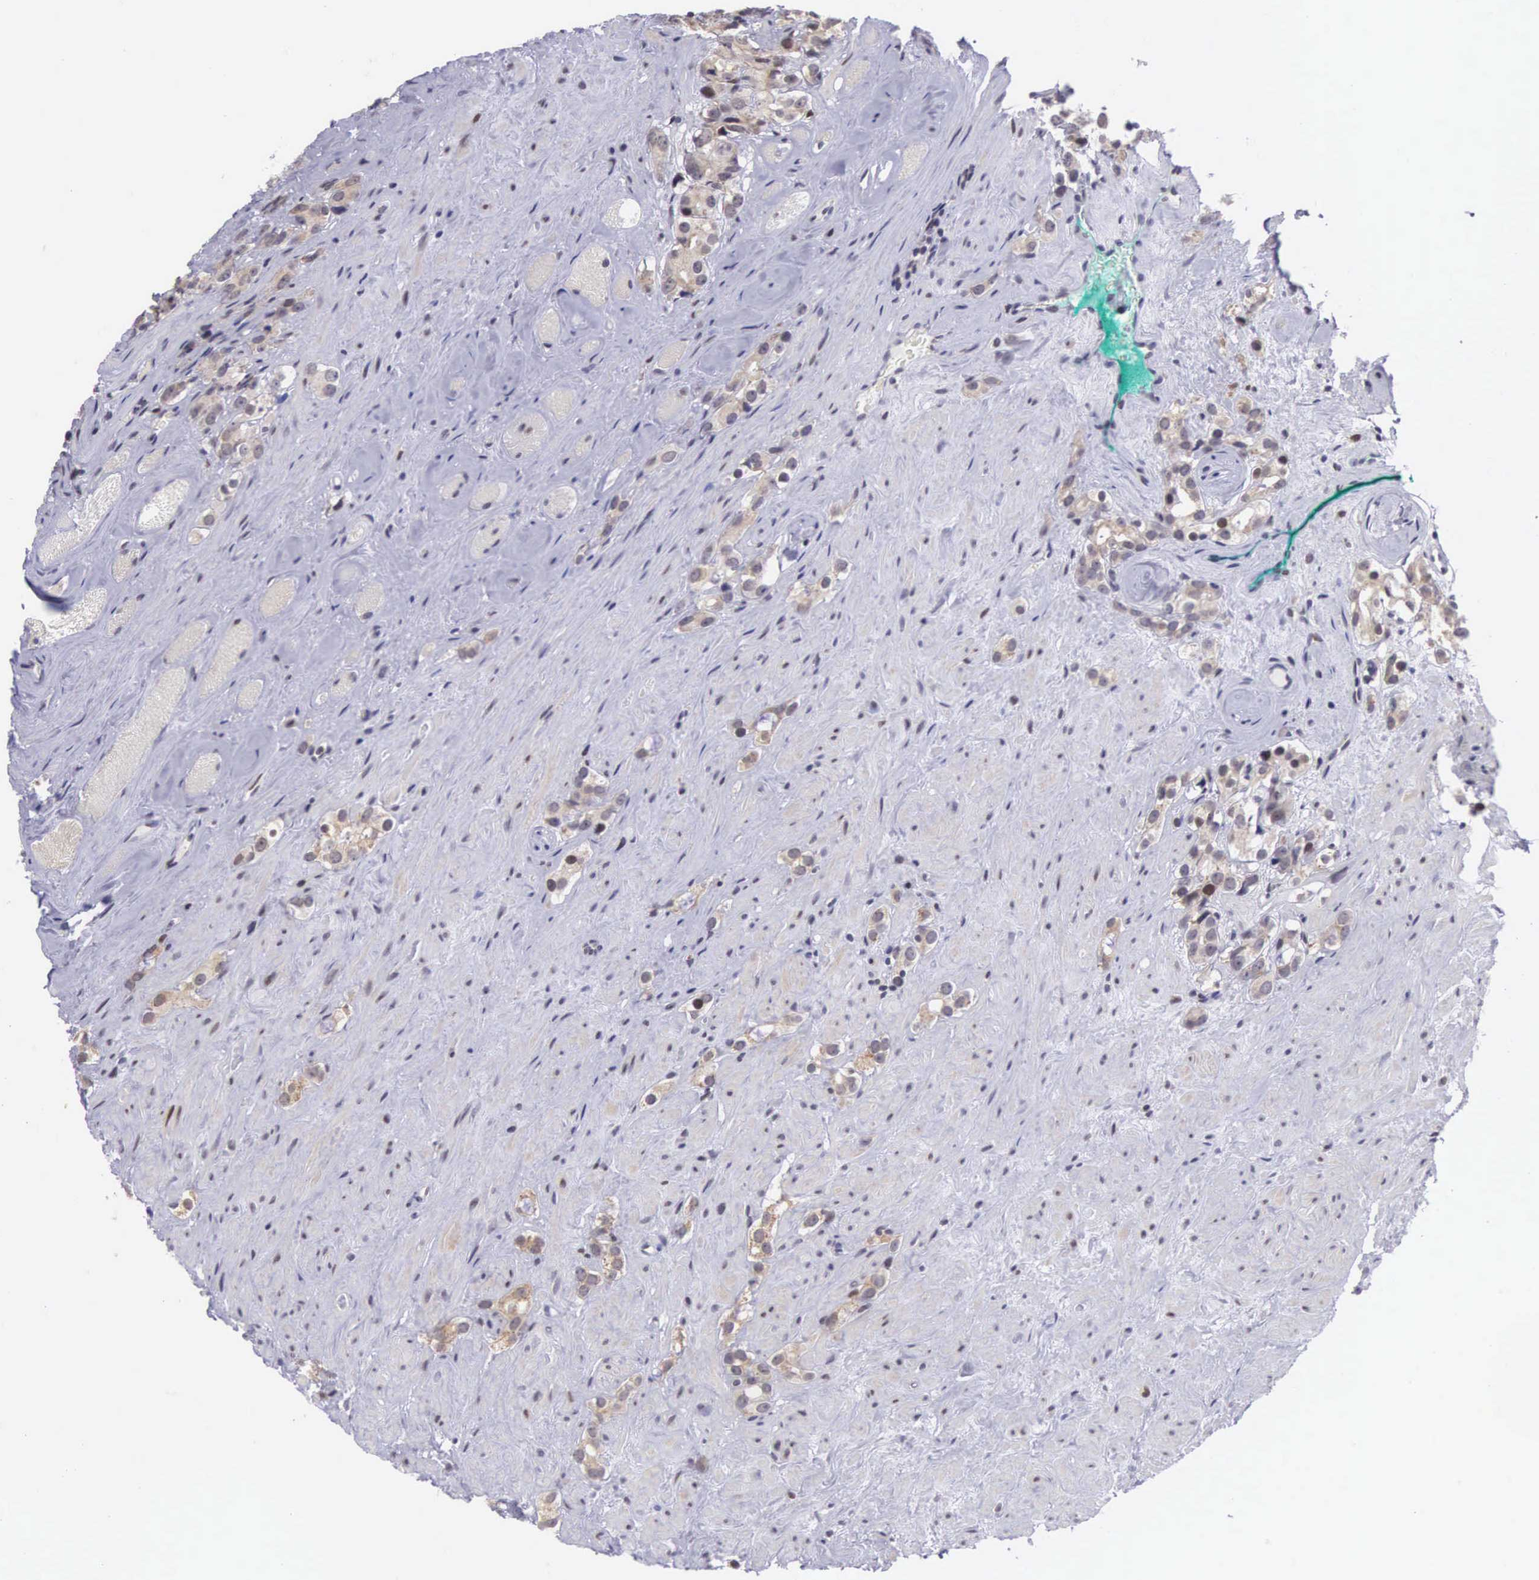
{"staining": {"intensity": "weak", "quantity": "25%-75%", "location": "cytoplasmic/membranous"}, "tissue": "prostate cancer", "cell_type": "Tumor cells", "image_type": "cancer", "snomed": [{"axis": "morphology", "description": "Adenocarcinoma, Medium grade"}, {"axis": "topography", "description": "Prostate"}], "caption": "Immunohistochemistry image of prostate medium-grade adenocarcinoma stained for a protein (brown), which exhibits low levels of weak cytoplasmic/membranous staining in about 25%-75% of tumor cells.", "gene": "SLC25A21", "patient": {"sex": "male", "age": 73}}